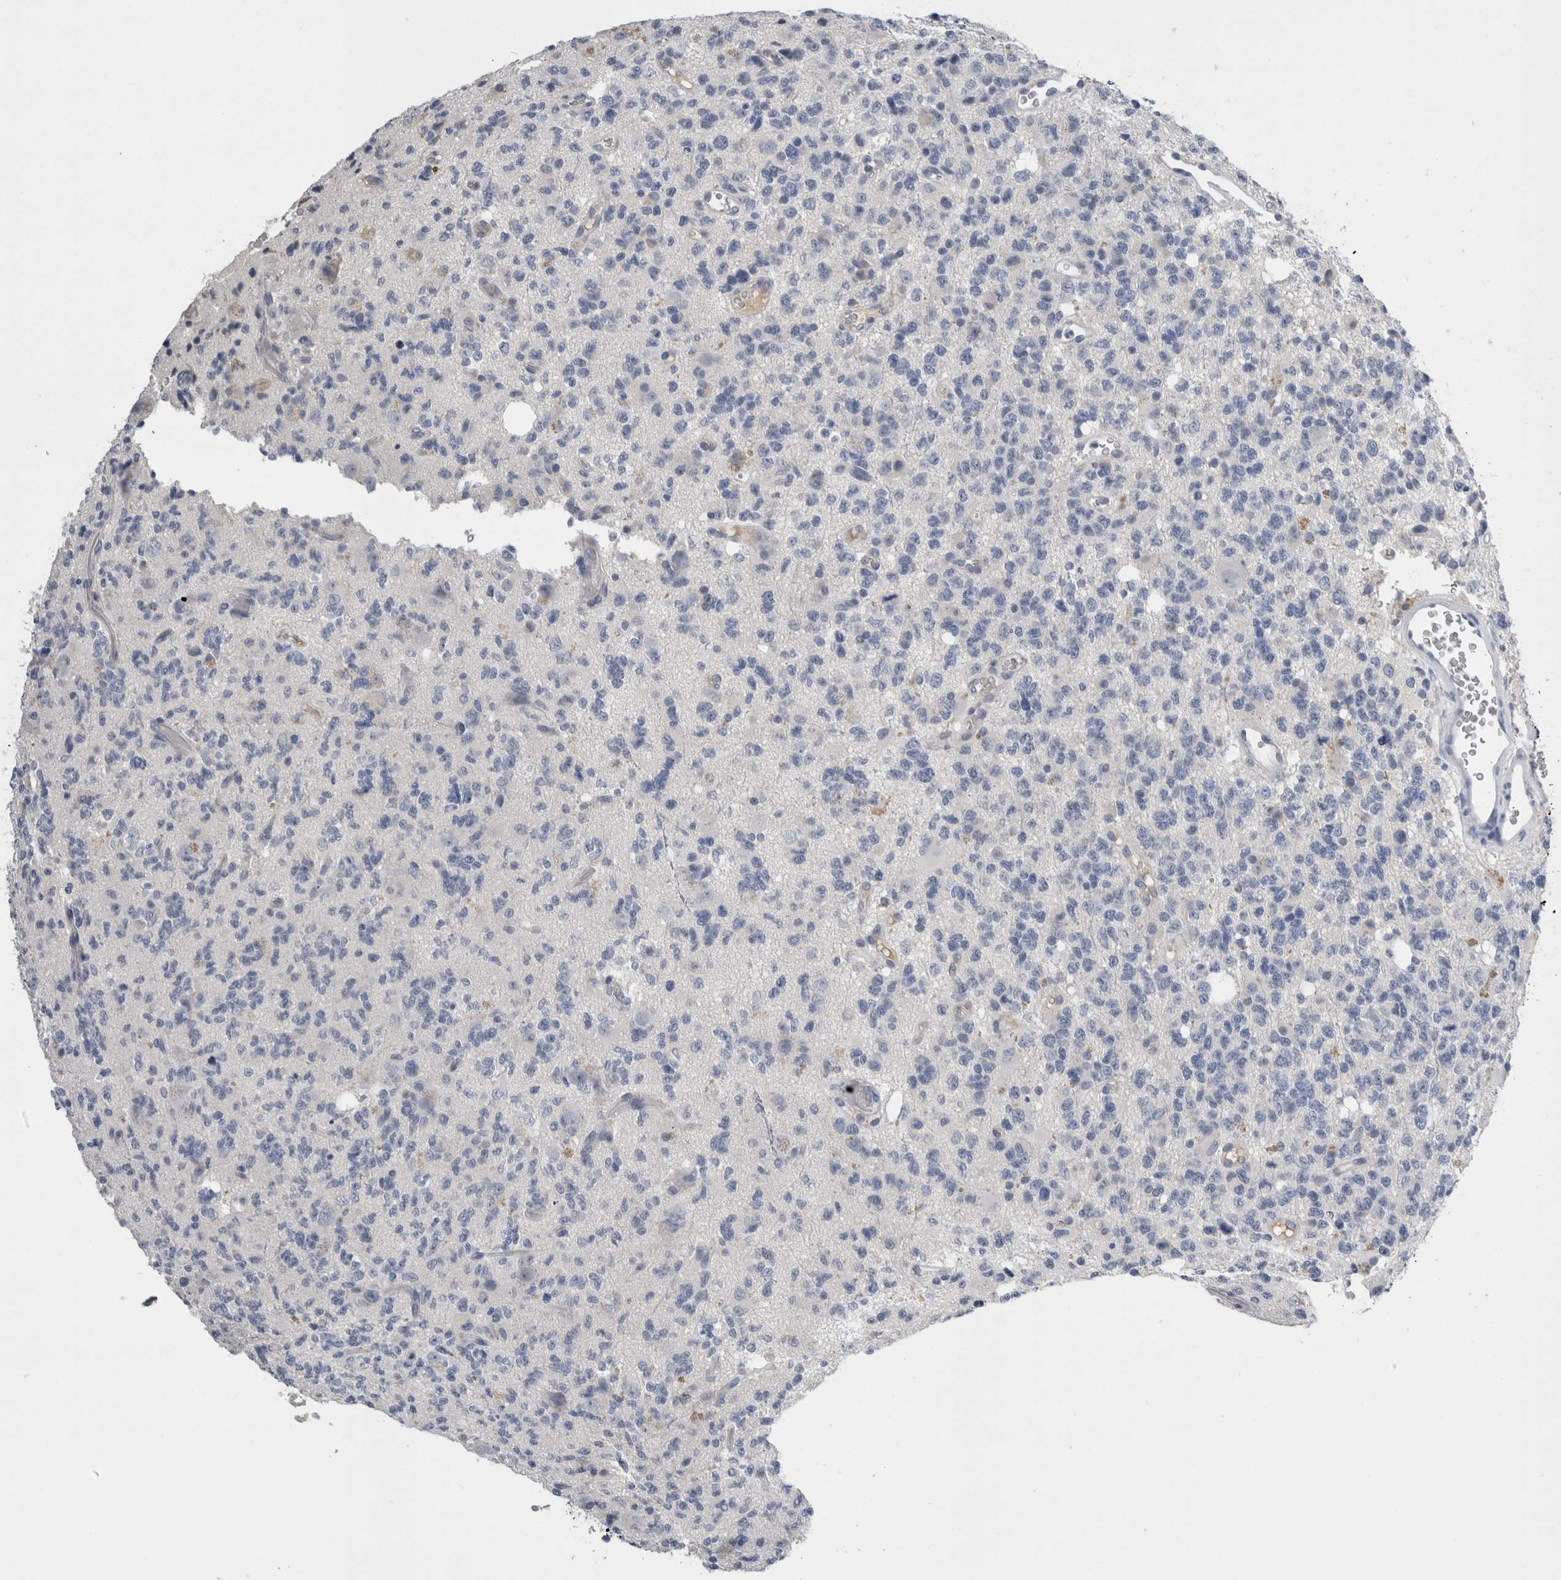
{"staining": {"intensity": "negative", "quantity": "none", "location": "none"}, "tissue": "glioma", "cell_type": "Tumor cells", "image_type": "cancer", "snomed": [{"axis": "morphology", "description": "Glioma, malignant, High grade"}, {"axis": "topography", "description": "Brain"}], "caption": "Tumor cells are negative for brown protein staining in glioma.", "gene": "REG1A", "patient": {"sex": "female", "age": 62}}